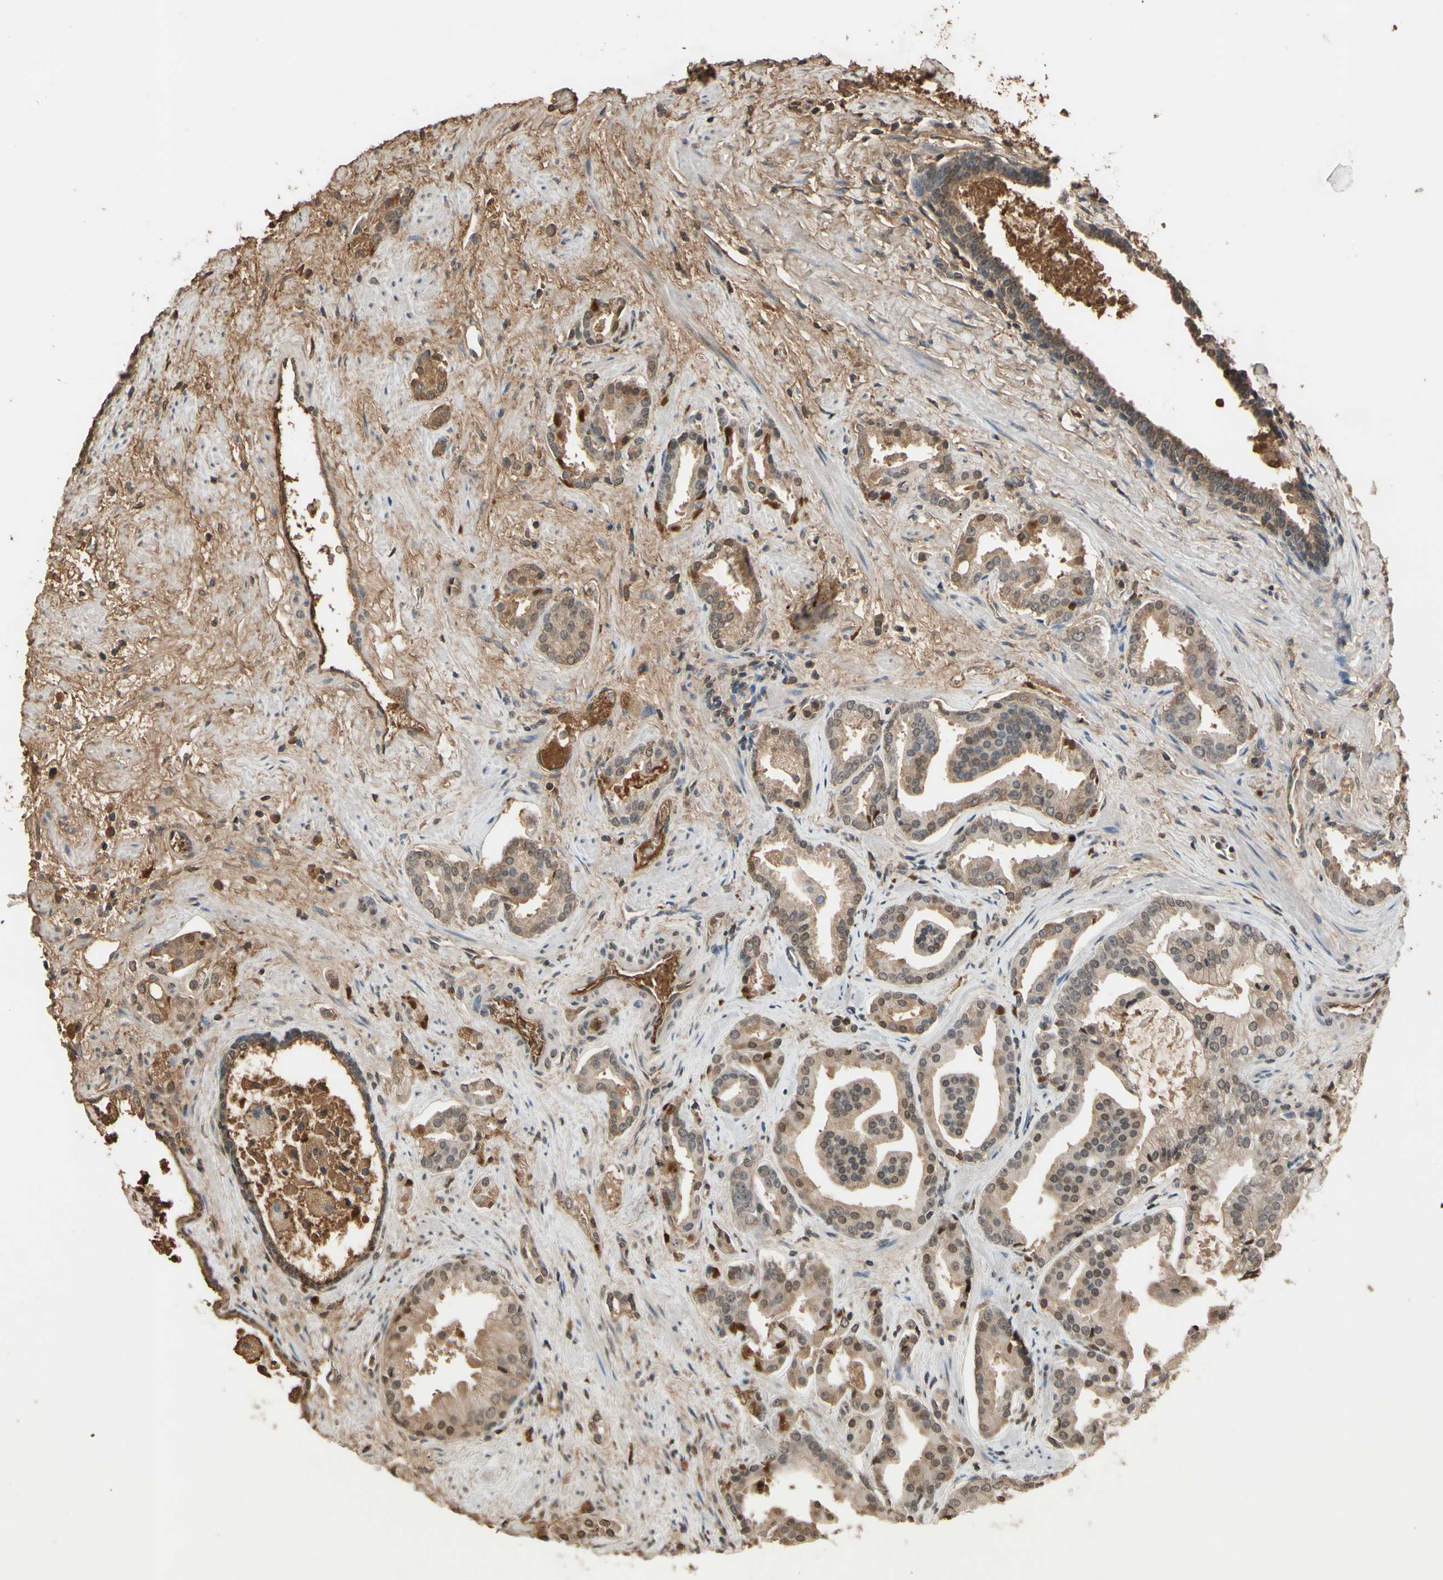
{"staining": {"intensity": "moderate", "quantity": ">75%", "location": "cytoplasmic/membranous"}, "tissue": "prostate cancer", "cell_type": "Tumor cells", "image_type": "cancer", "snomed": [{"axis": "morphology", "description": "Adenocarcinoma, High grade"}, {"axis": "topography", "description": "Prostate"}], "caption": "Immunohistochemical staining of human prostate high-grade adenocarcinoma displays medium levels of moderate cytoplasmic/membranous protein expression in approximately >75% of tumor cells.", "gene": "TIMP2", "patient": {"sex": "male", "age": 67}}